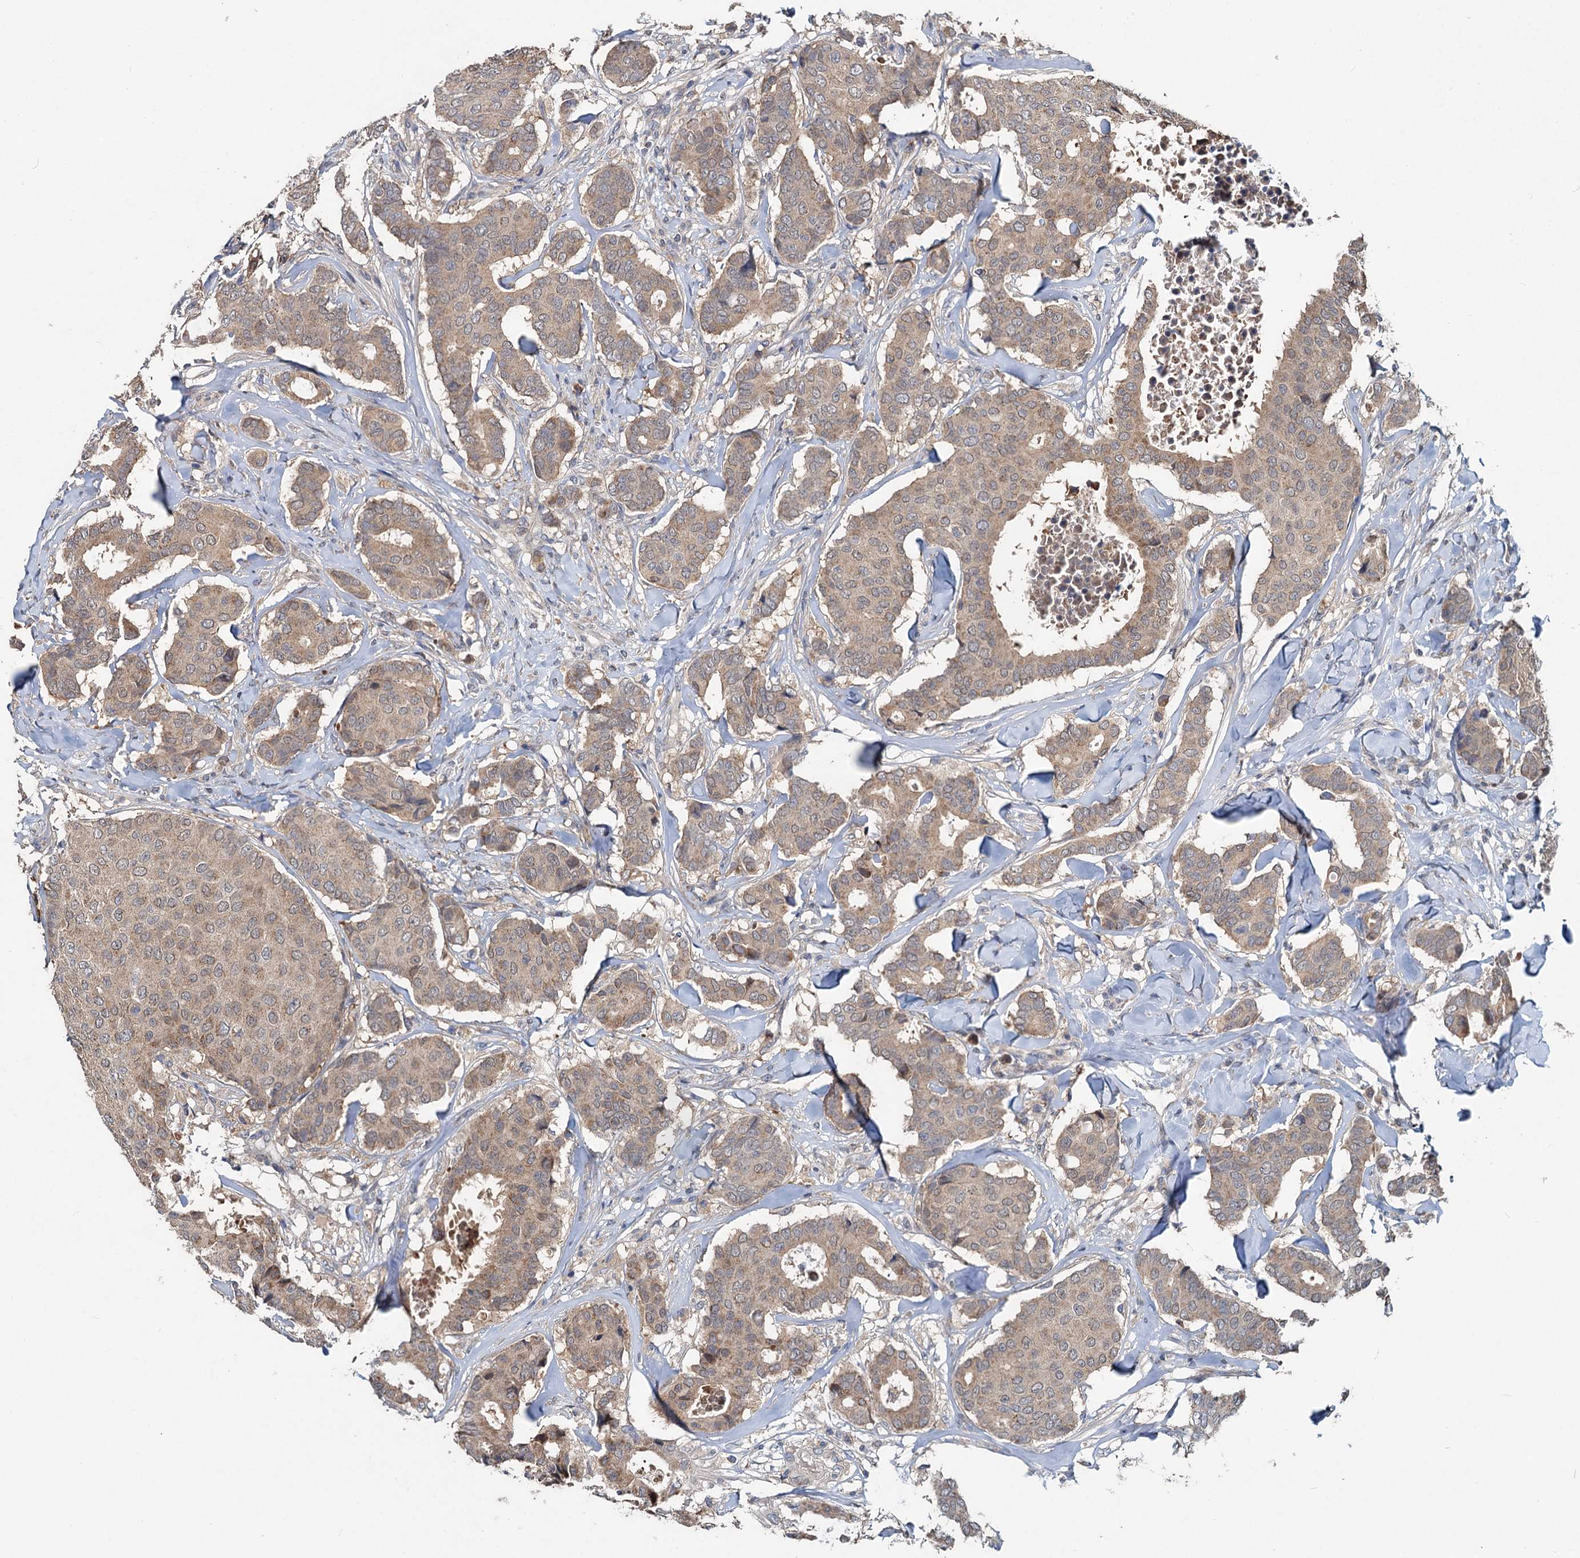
{"staining": {"intensity": "weak", "quantity": ">75%", "location": "cytoplasmic/membranous"}, "tissue": "breast cancer", "cell_type": "Tumor cells", "image_type": "cancer", "snomed": [{"axis": "morphology", "description": "Duct carcinoma"}, {"axis": "topography", "description": "Breast"}], "caption": "Breast cancer (invasive ductal carcinoma) stained with a brown dye reveals weak cytoplasmic/membranous positive expression in about >75% of tumor cells.", "gene": "OTUB1", "patient": {"sex": "female", "age": 75}}